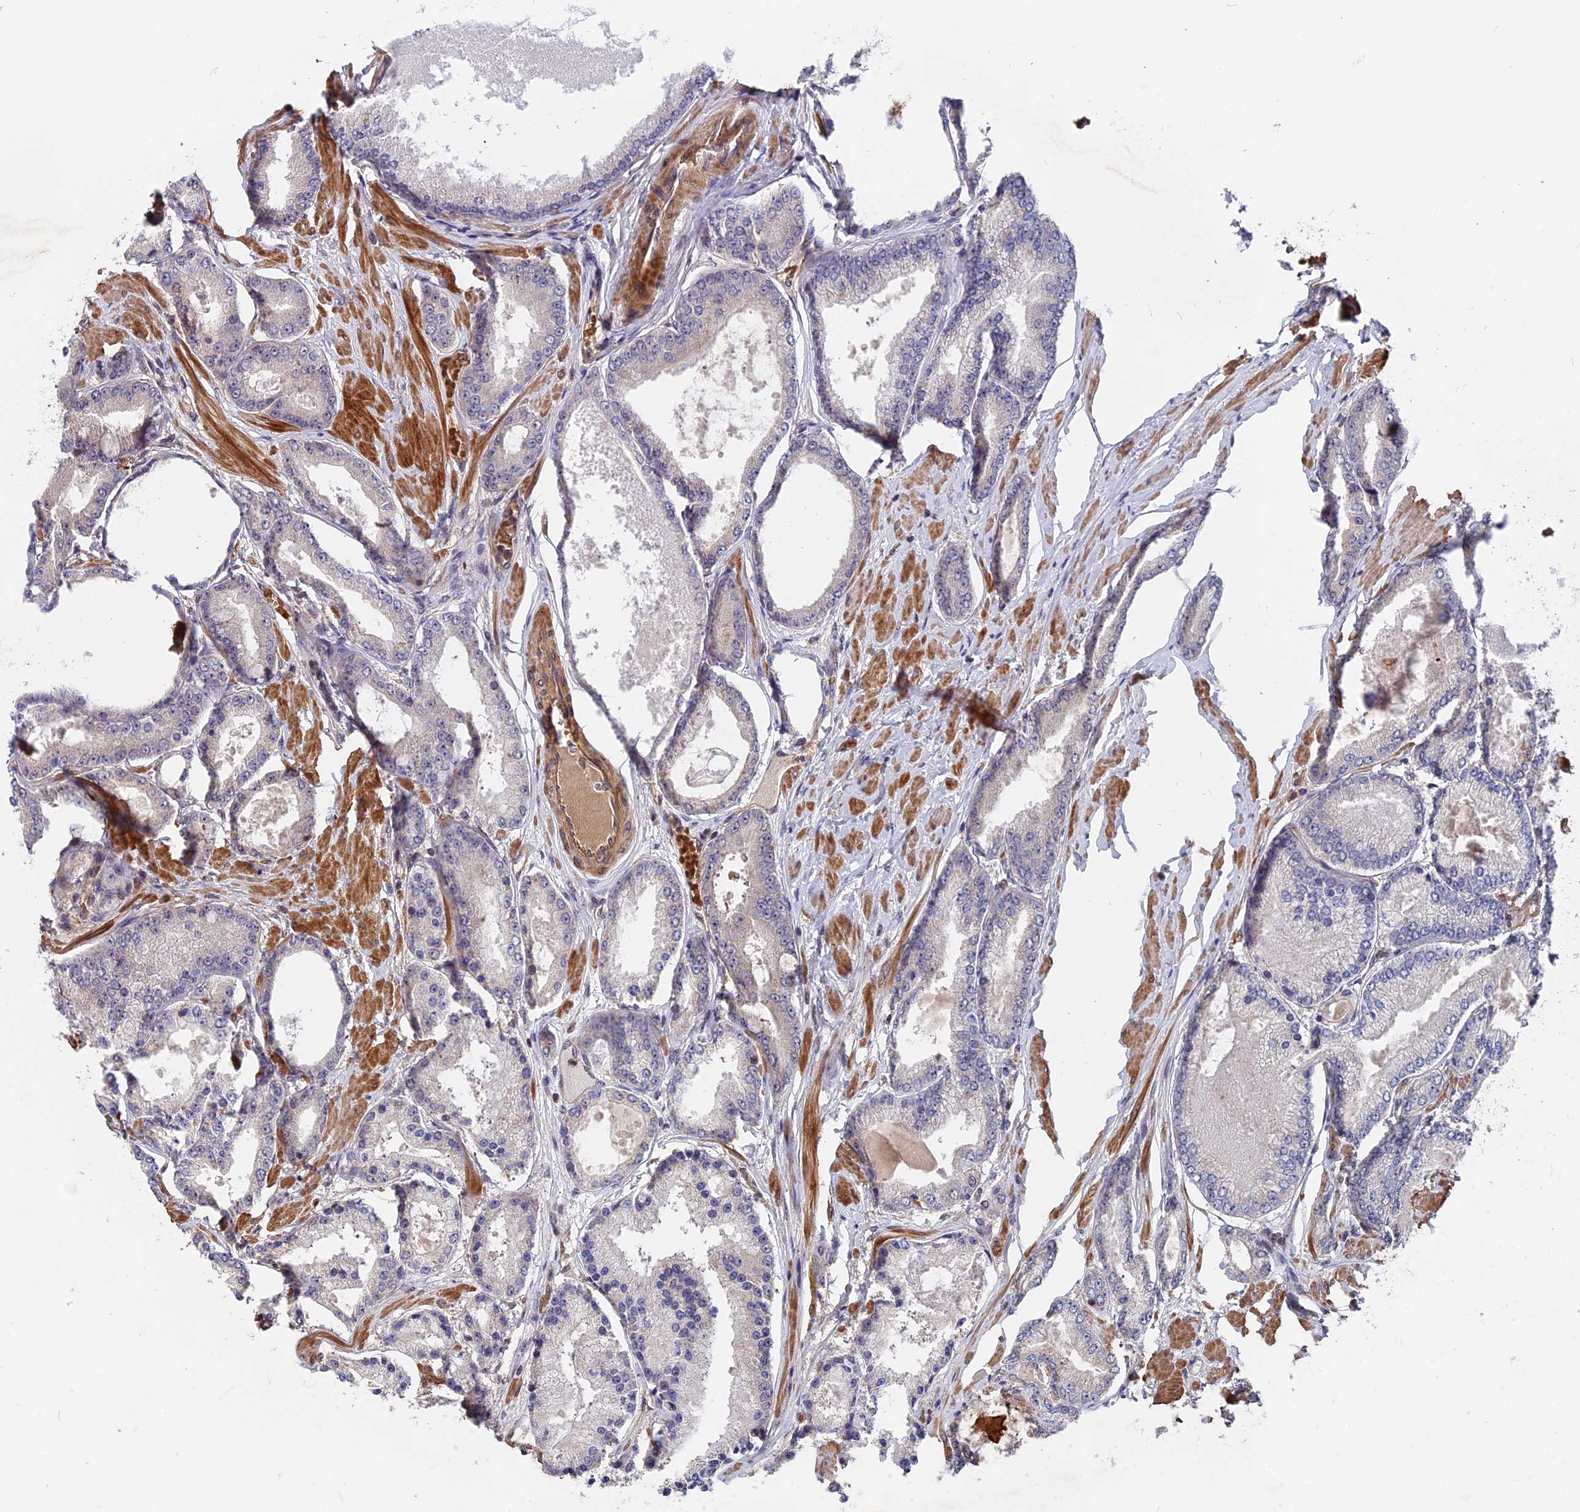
{"staining": {"intensity": "negative", "quantity": "none", "location": "none"}, "tissue": "prostate cancer", "cell_type": "Tumor cells", "image_type": "cancer", "snomed": [{"axis": "morphology", "description": "Adenocarcinoma, High grade"}, {"axis": "topography", "description": "Prostate"}], "caption": "High power microscopy image of an immunohistochemistry micrograph of prostate cancer, revealing no significant expression in tumor cells.", "gene": "ZC3H10", "patient": {"sex": "male", "age": 59}}